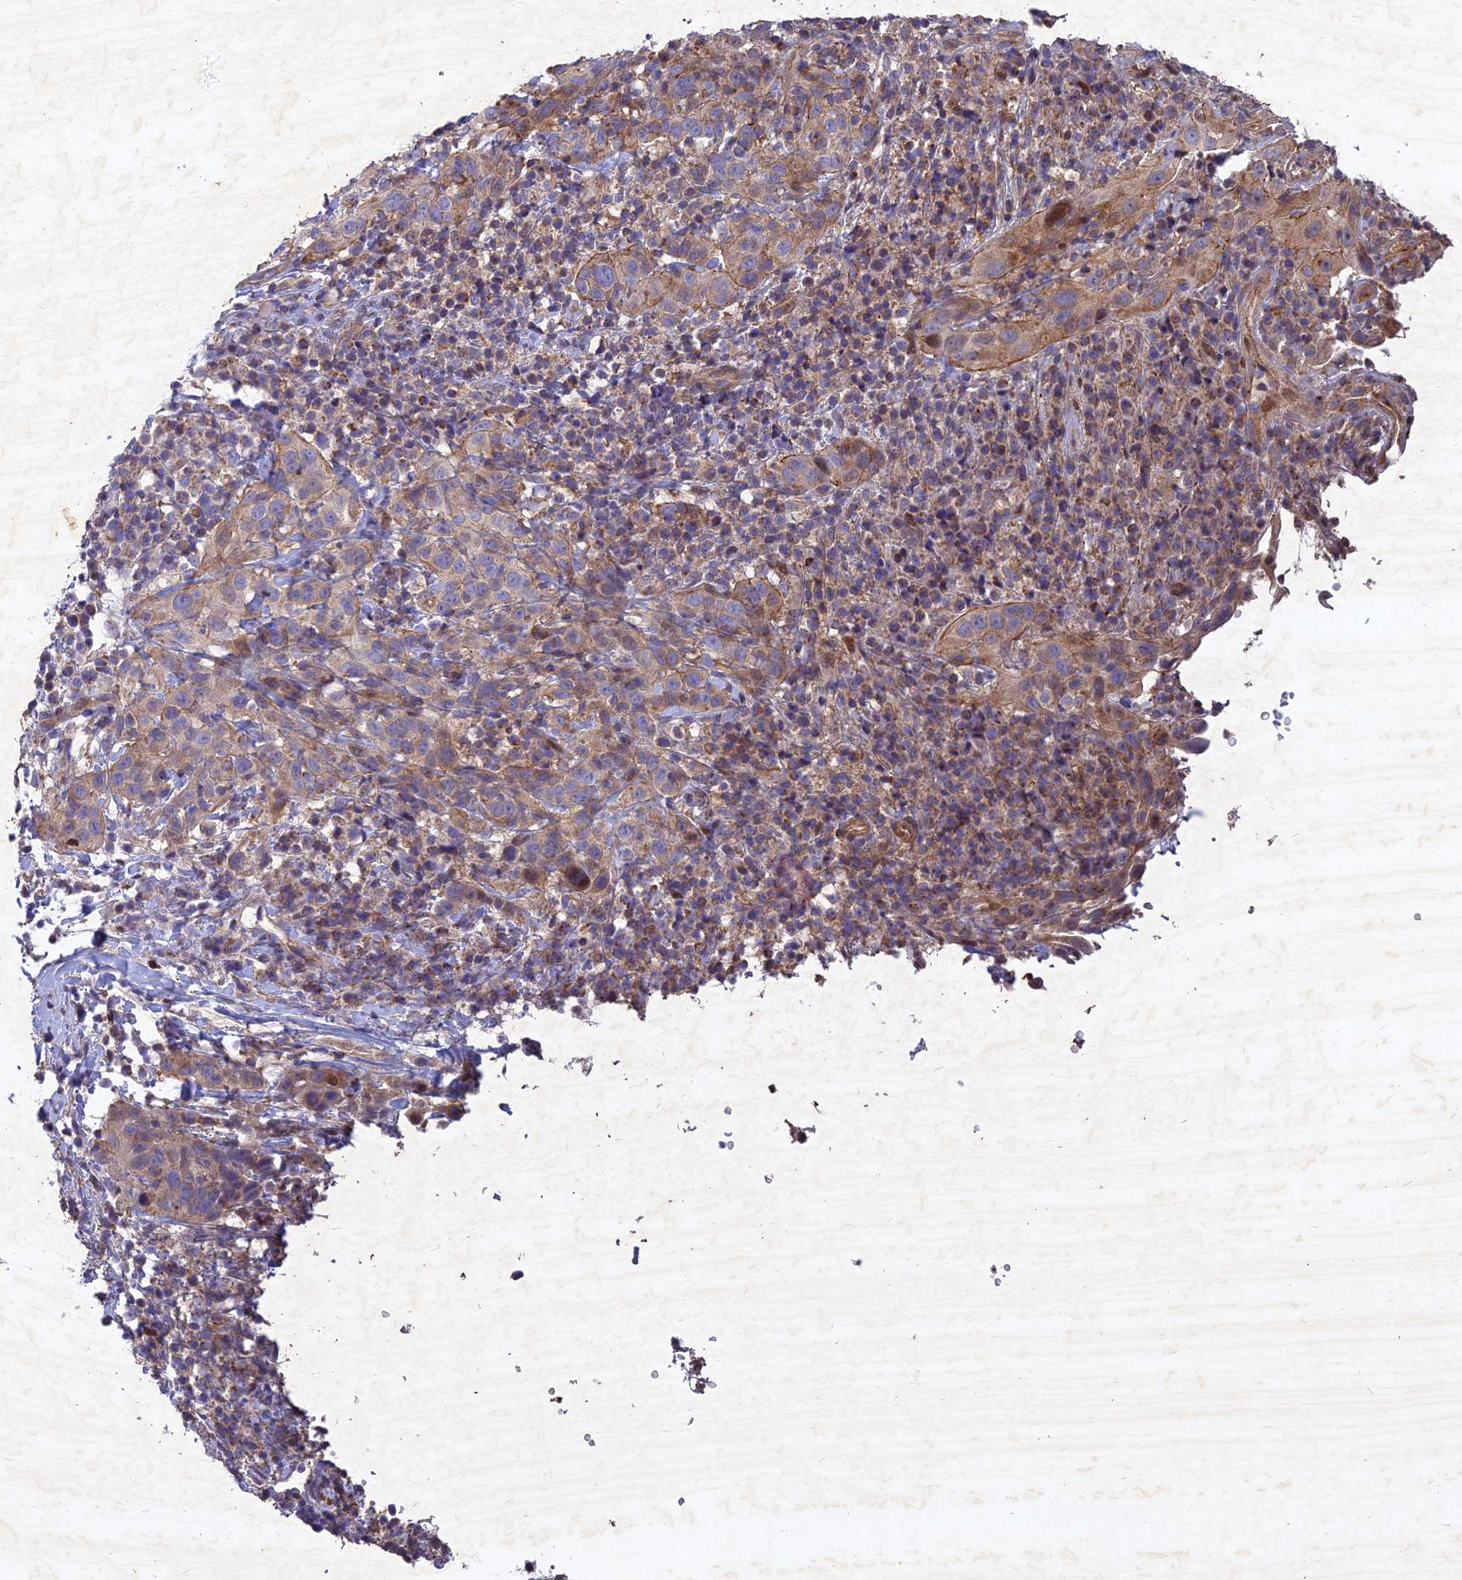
{"staining": {"intensity": "moderate", "quantity": "<25%", "location": "nuclear"}, "tissue": "cervical cancer", "cell_type": "Tumor cells", "image_type": "cancer", "snomed": [{"axis": "morphology", "description": "Squamous cell carcinoma, NOS"}, {"axis": "topography", "description": "Cervix"}], "caption": "IHC histopathology image of human cervical squamous cell carcinoma stained for a protein (brown), which reveals low levels of moderate nuclear expression in about <25% of tumor cells.", "gene": "RELCH", "patient": {"sex": "female", "age": 46}}